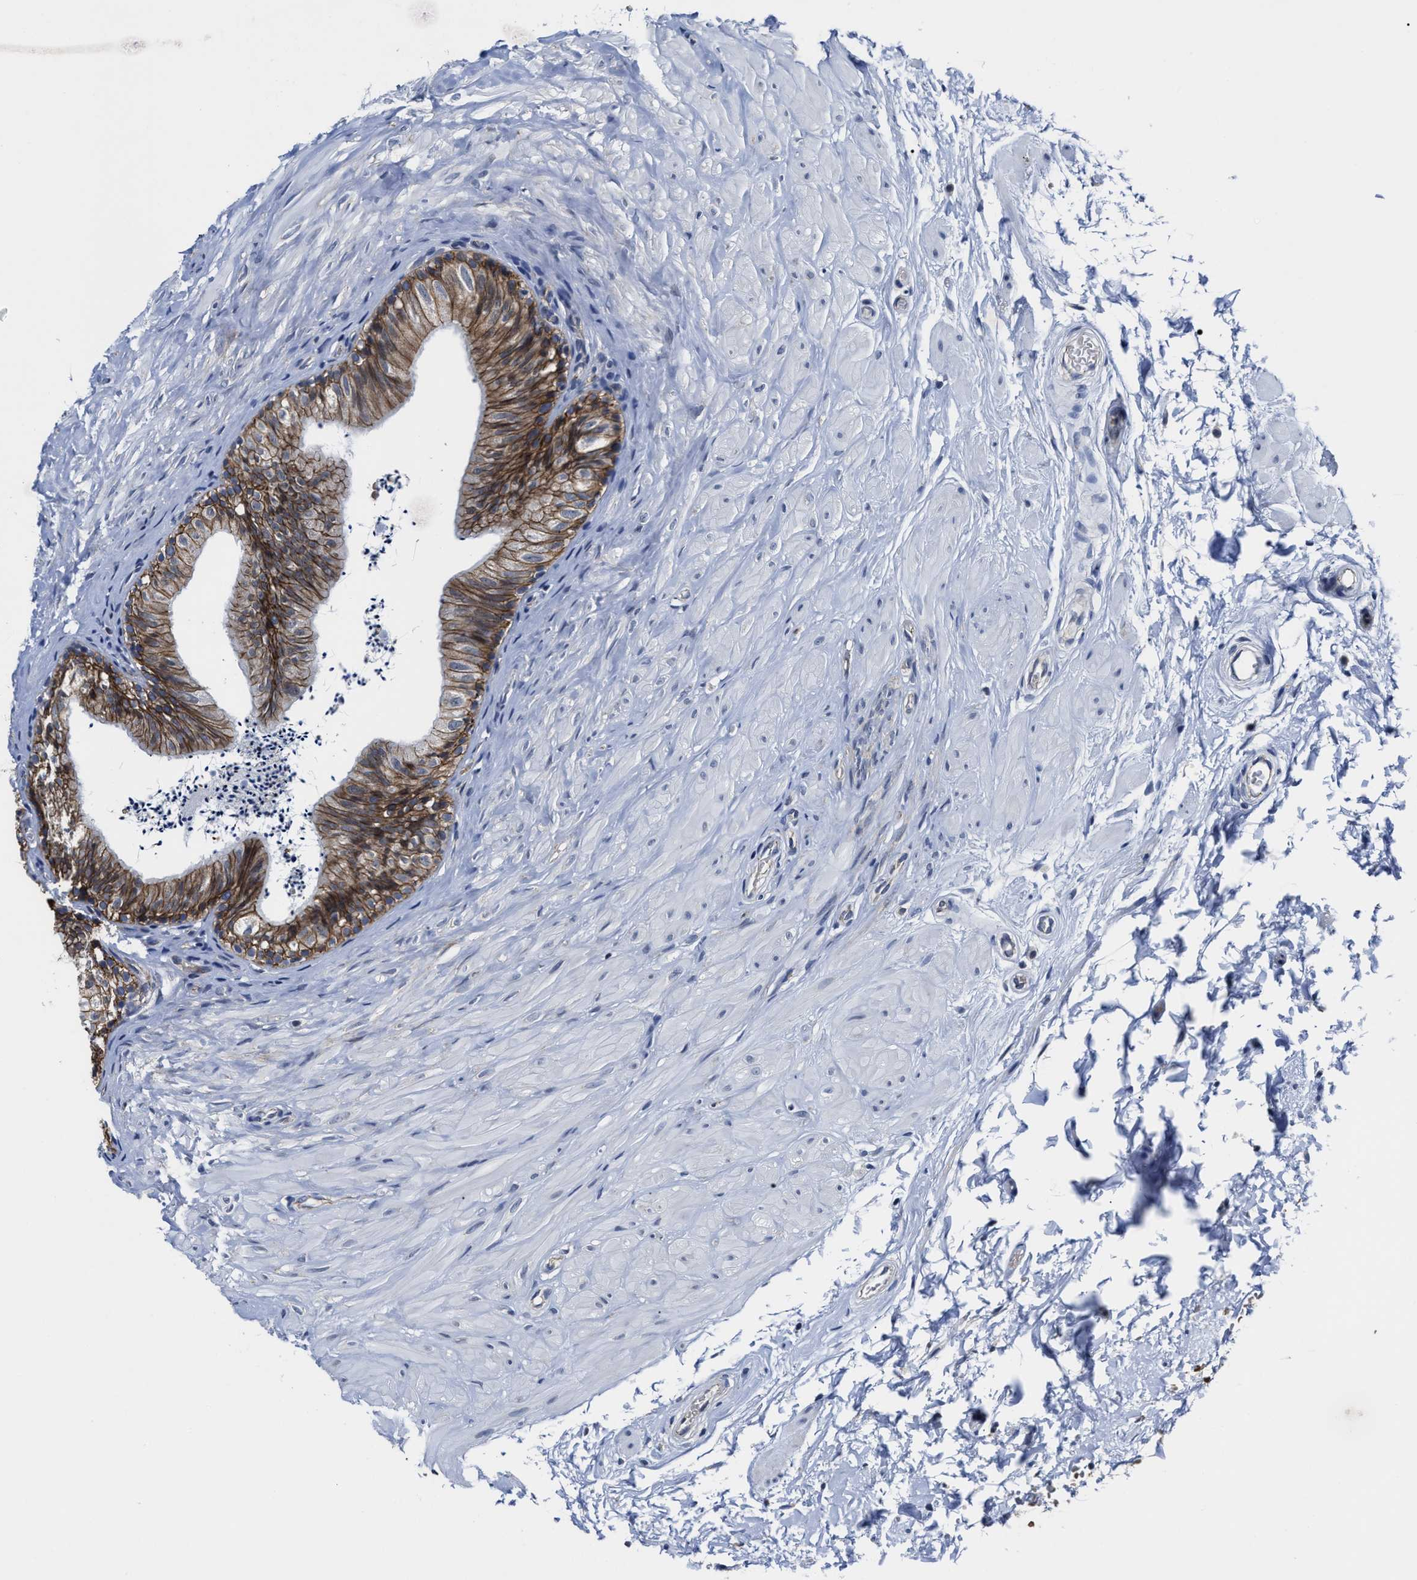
{"staining": {"intensity": "moderate", "quantity": ">75%", "location": "cytoplasmic/membranous"}, "tissue": "epididymis", "cell_type": "Glandular cells", "image_type": "normal", "snomed": [{"axis": "morphology", "description": "Normal tissue, NOS"}, {"axis": "topography", "description": "Epididymis"}], "caption": "Glandular cells reveal medium levels of moderate cytoplasmic/membranous positivity in about >75% of cells in unremarkable human epididymis. (DAB (3,3'-diaminobenzidine) IHC with brightfield microscopy, high magnification).", "gene": "GHITM", "patient": {"sex": "male", "age": 56}}